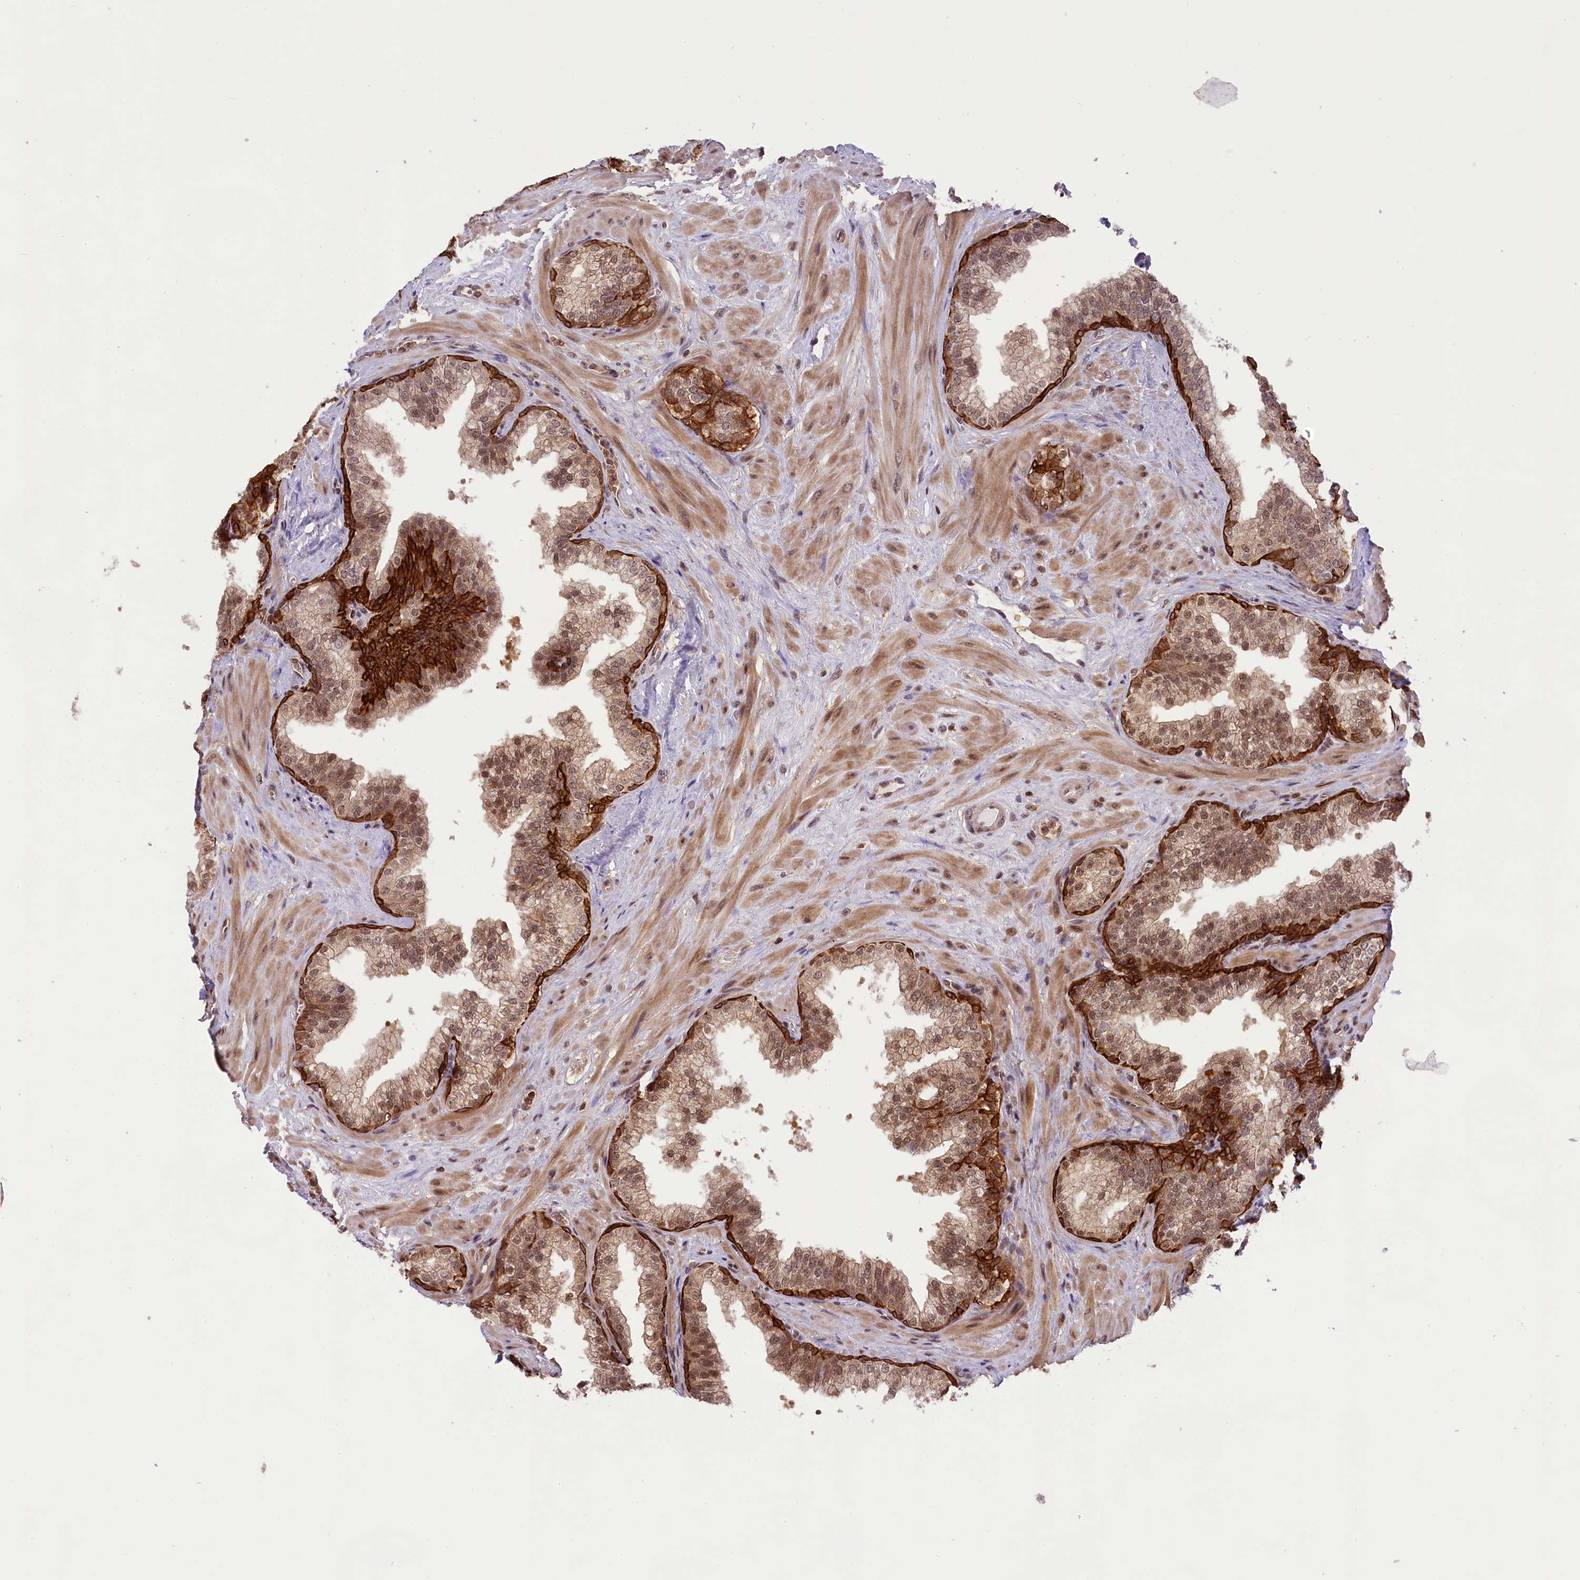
{"staining": {"intensity": "strong", "quantity": "25%-75%", "location": "cytoplasmic/membranous,nuclear"}, "tissue": "prostate", "cell_type": "Glandular cells", "image_type": "normal", "snomed": [{"axis": "morphology", "description": "Normal tissue, NOS"}, {"axis": "topography", "description": "Prostate"}], "caption": "Immunohistochemical staining of normal human prostate demonstrates 25%-75% levels of strong cytoplasmic/membranous,nuclear protein expression in about 25%-75% of glandular cells.", "gene": "CARD8", "patient": {"sex": "male", "age": 60}}